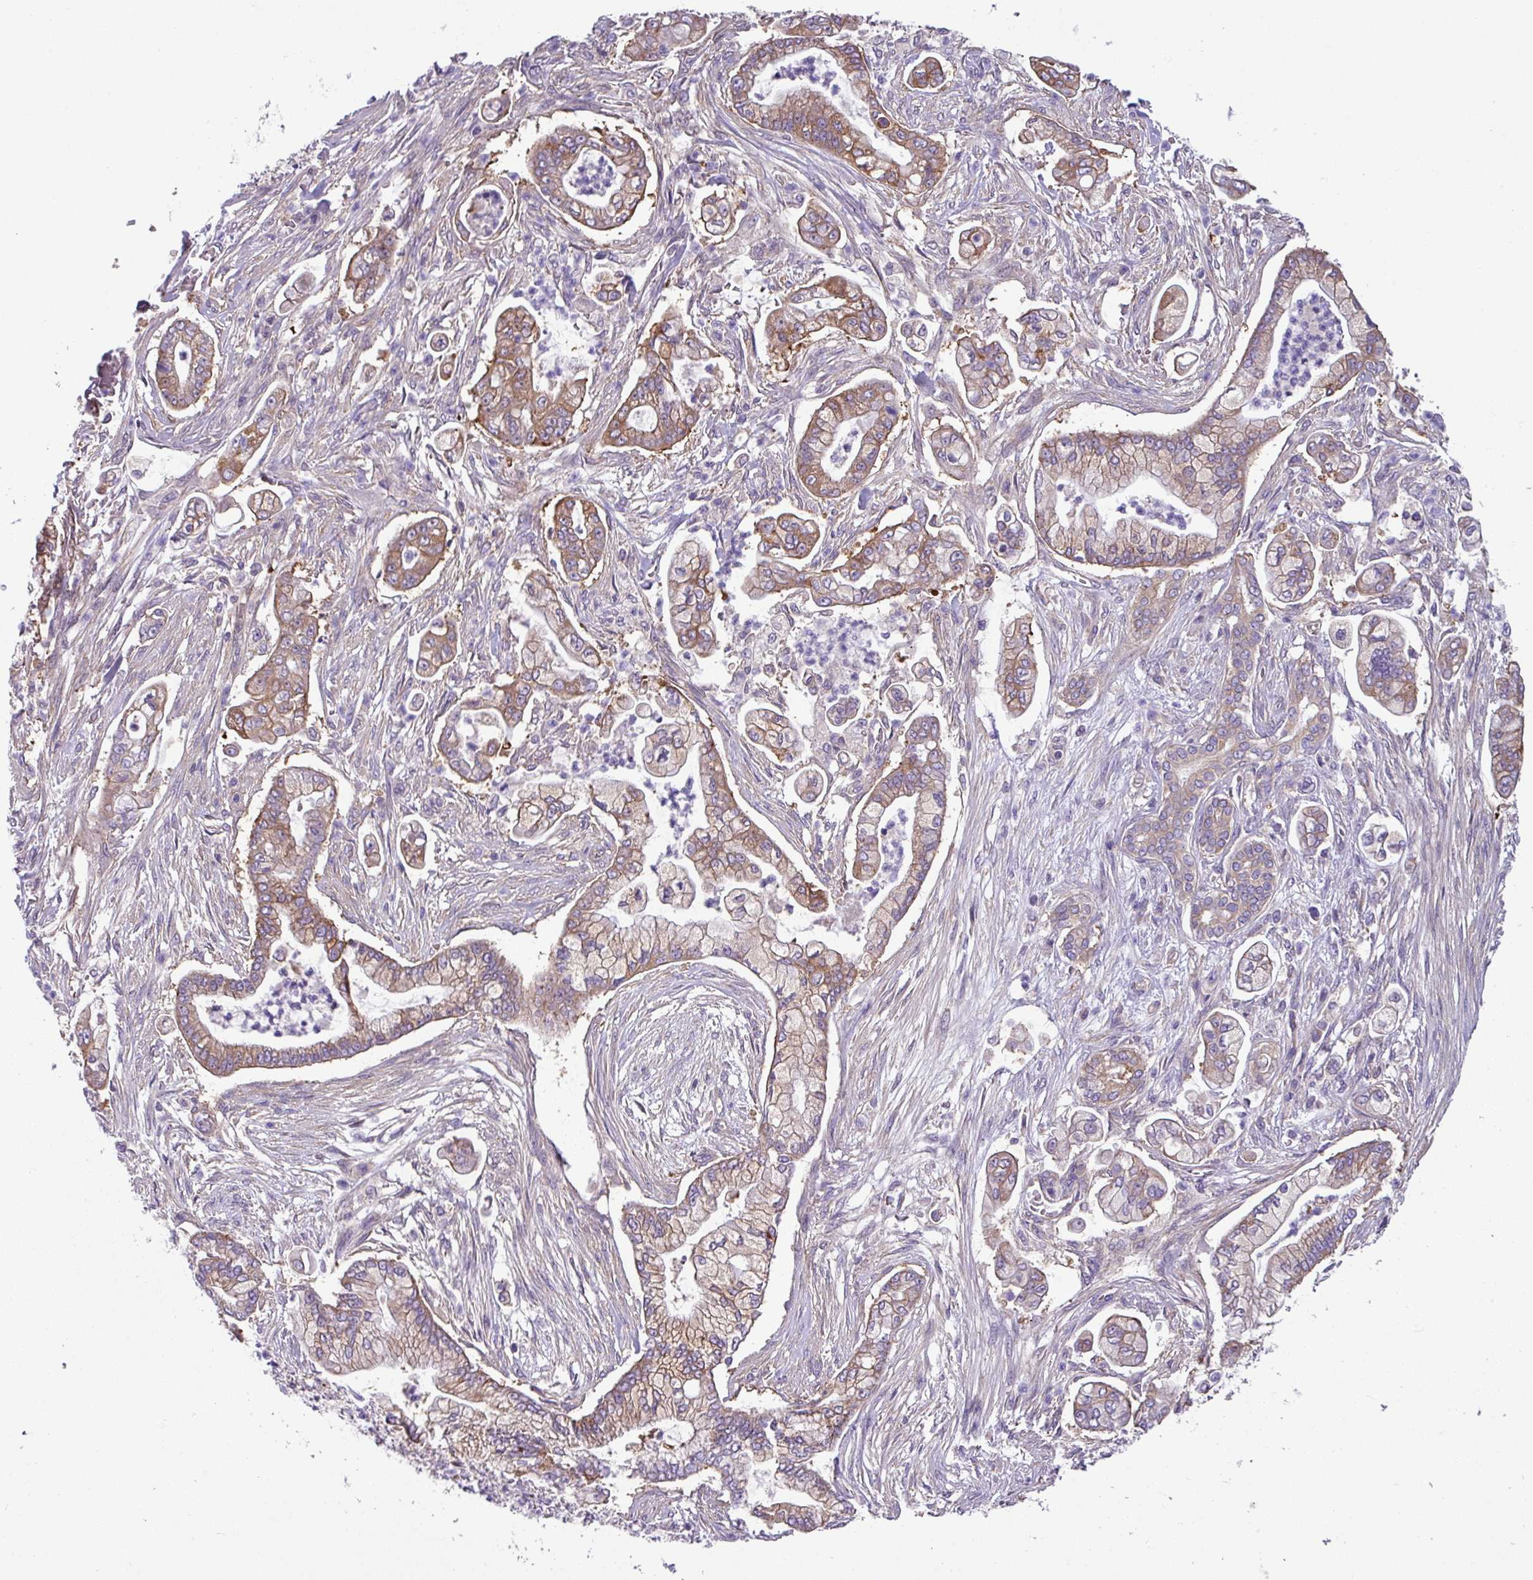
{"staining": {"intensity": "moderate", "quantity": ">75%", "location": "cytoplasmic/membranous"}, "tissue": "pancreatic cancer", "cell_type": "Tumor cells", "image_type": "cancer", "snomed": [{"axis": "morphology", "description": "Adenocarcinoma, NOS"}, {"axis": "topography", "description": "Pancreas"}], "caption": "Immunohistochemical staining of human pancreatic cancer exhibits moderate cytoplasmic/membranous protein staining in approximately >75% of tumor cells. (IHC, brightfield microscopy, high magnification).", "gene": "SLC23A2", "patient": {"sex": "female", "age": 69}}